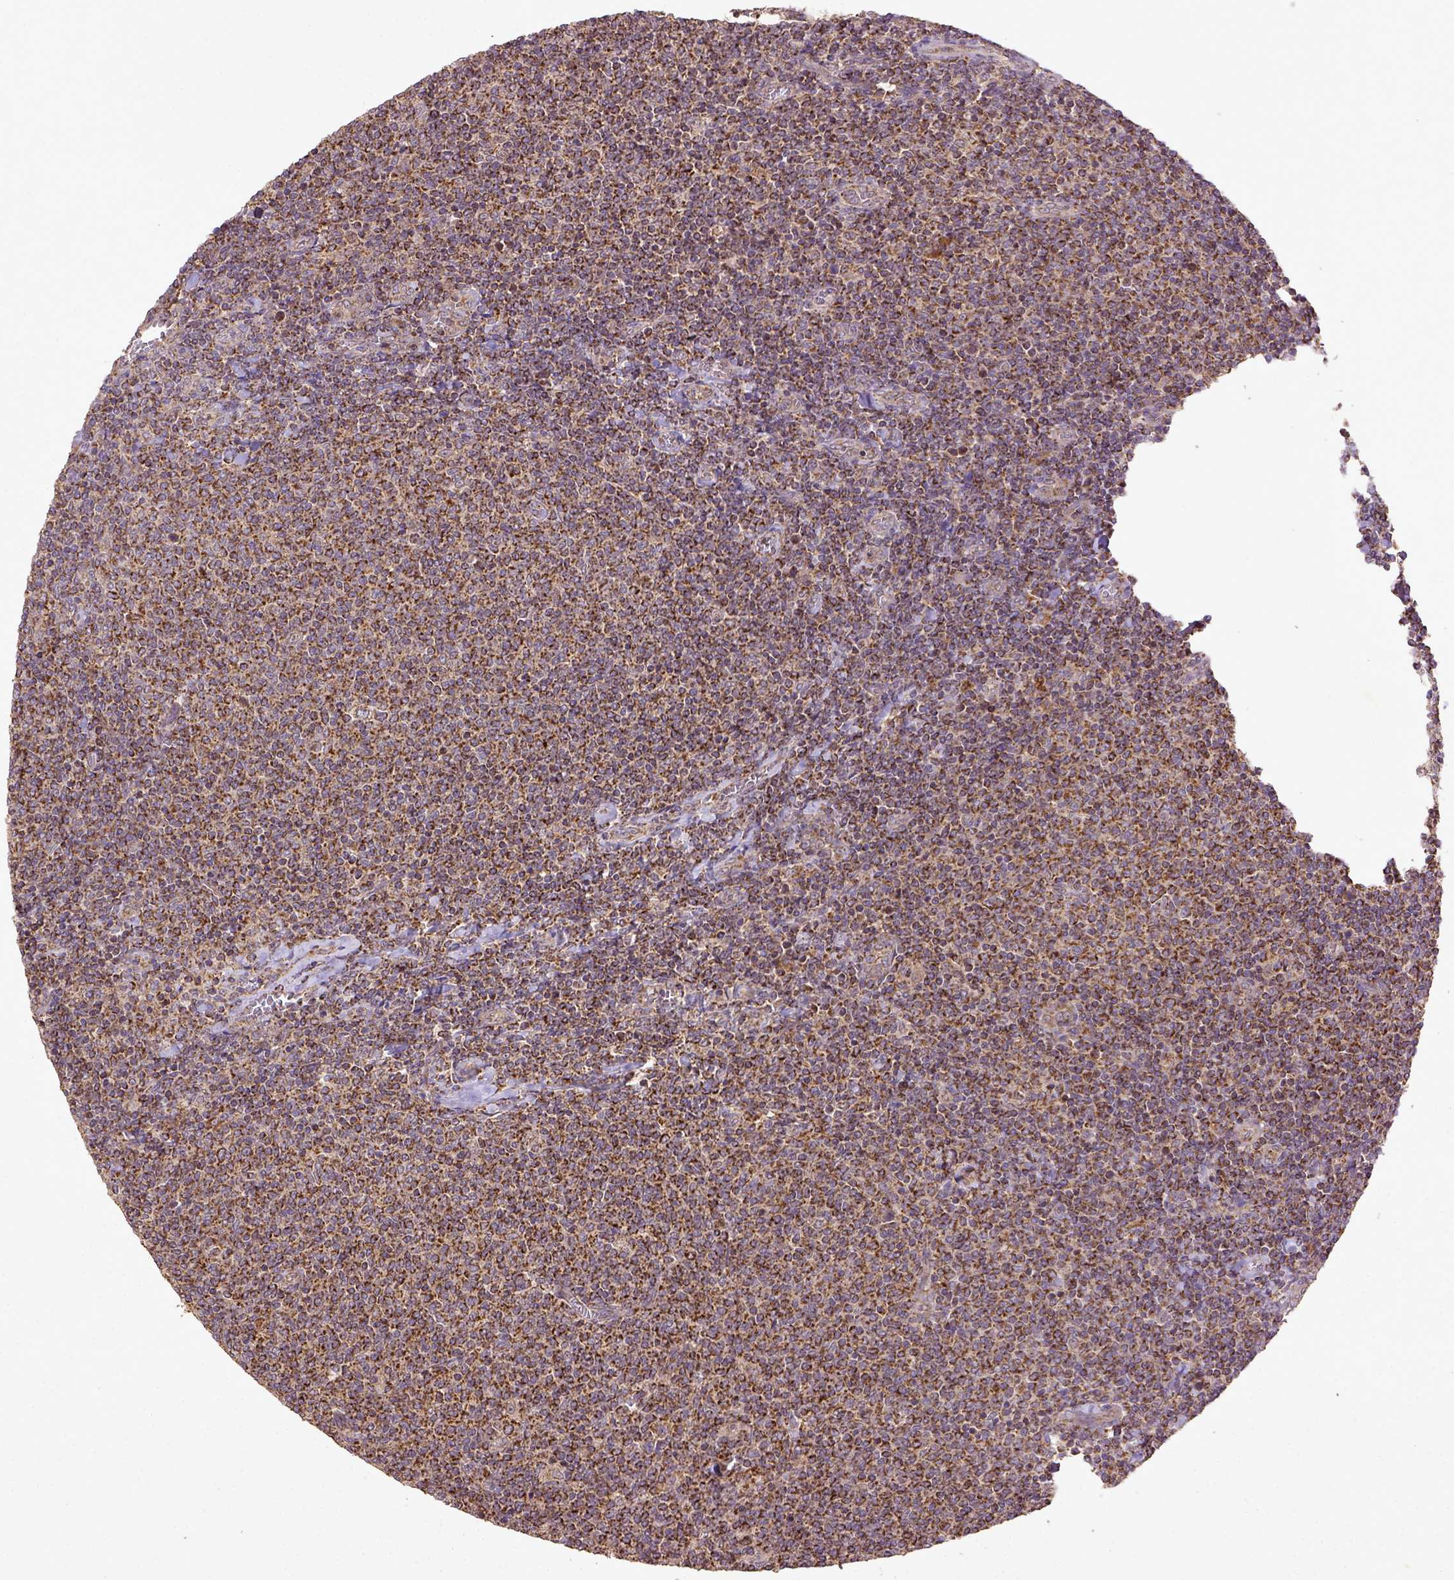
{"staining": {"intensity": "strong", "quantity": ">75%", "location": "cytoplasmic/membranous"}, "tissue": "lymphoma", "cell_type": "Tumor cells", "image_type": "cancer", "snomed": [{"axis": "morphology", "description": "Malignant lymphoma, non-Hodgkin's type, Low grade"}, {"axis": "topography", "description": "Lymph node"}], "caption": "This histopathology image exhibits malignant lymphoma, non-Hodgkin's type (low-grade) stained with IHC to label a protein in brown. The cytoplasmic/membranous of tumor cells show strong positivity for the protein. Nuclei are counter-stained blue.", "gene": "MT-CO1", "patient": {"sex": "male", "age": 52}}